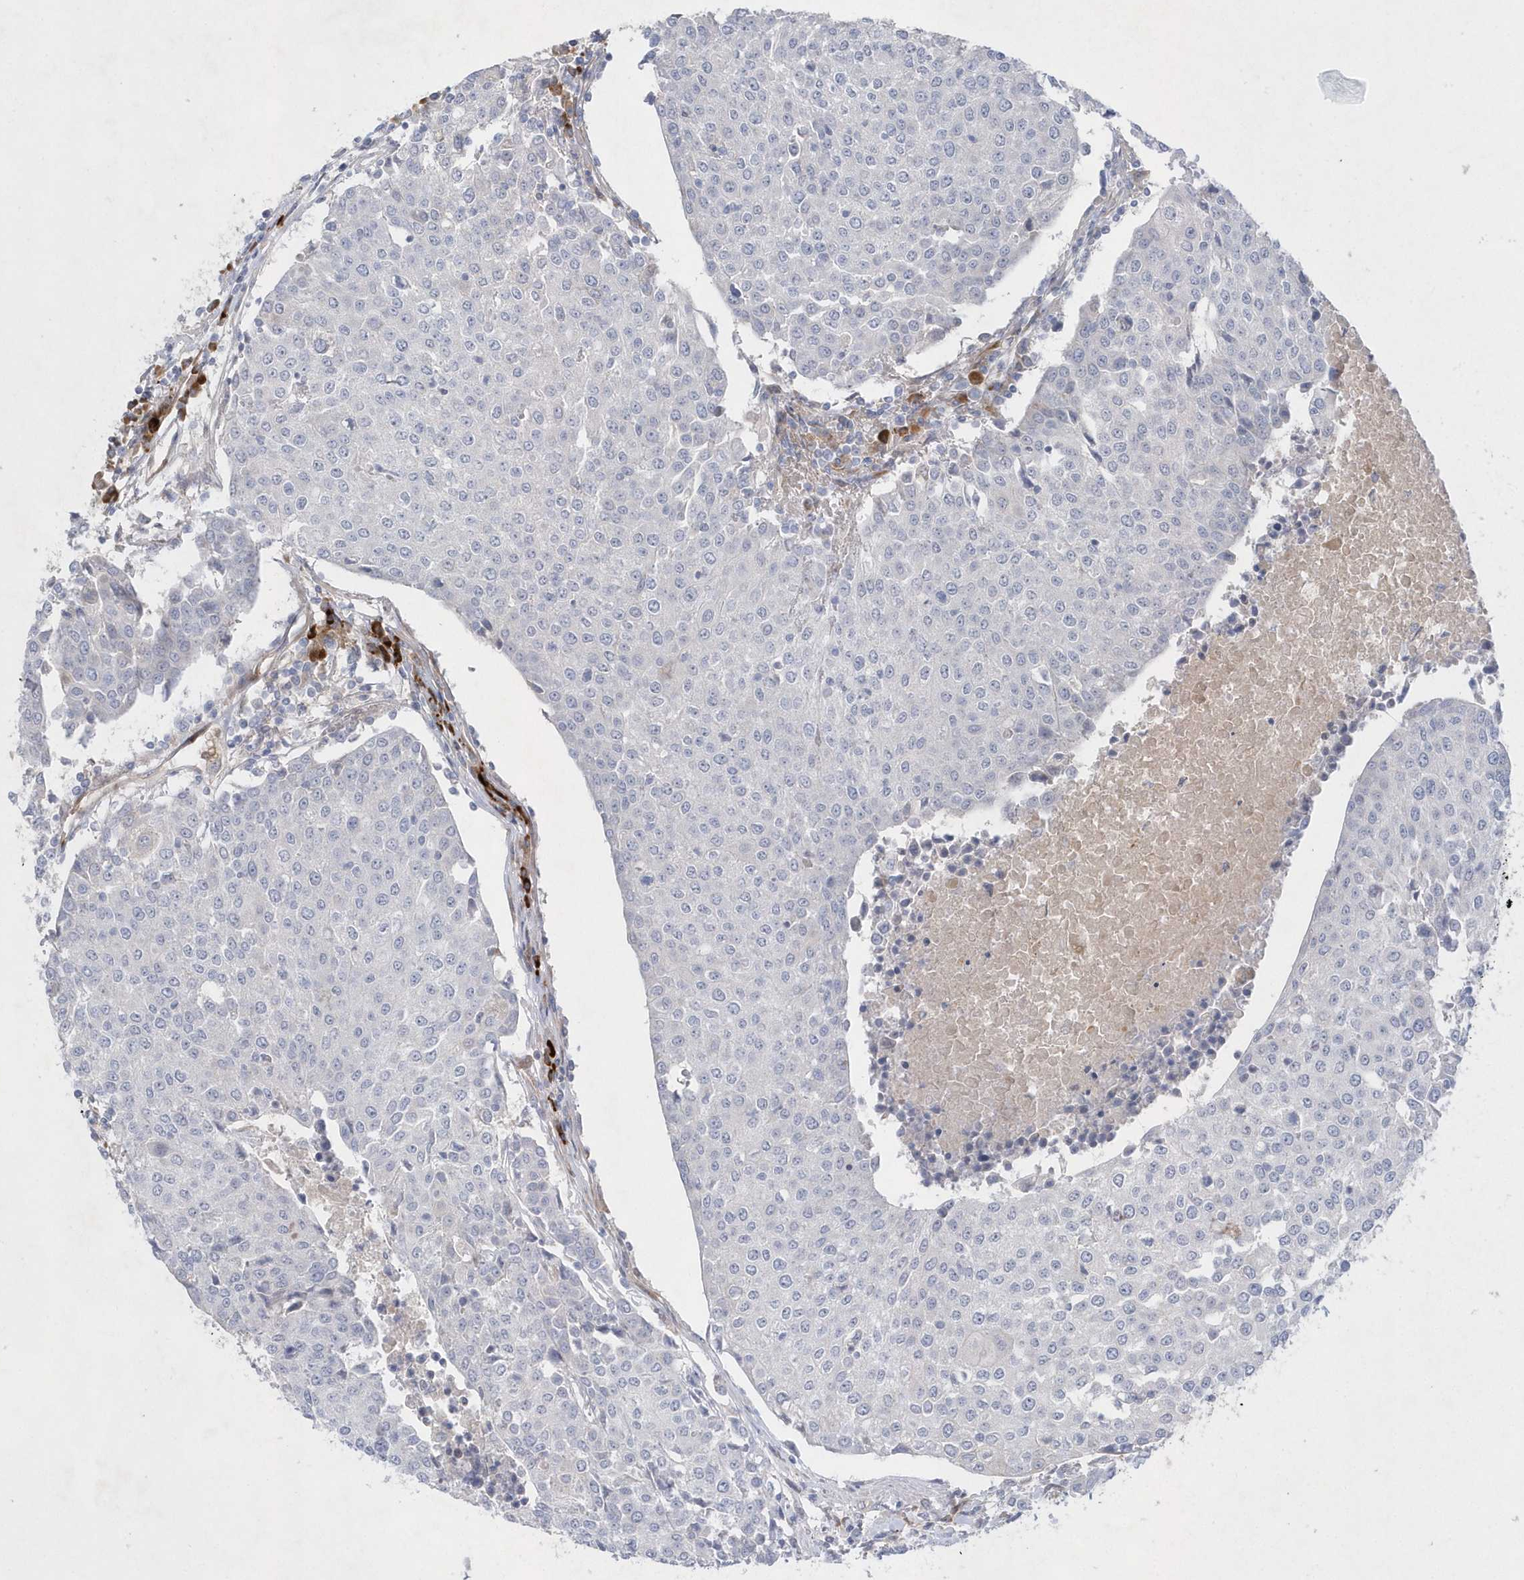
{"staining": {"intensity": "negative", "quantity": "none", "location": "none"}, "tissue": "urothelial cancer", "cell_type": "Tumor cells", "image_type": "cancer", "snomed": [{"axis": "morphology", "description": "Urothelial carcinoma, High grade"}, {"axis": "topography", "description": "Urinary bladder"}], "caption": "An immunohistochemistry (IHC) photomicrograph of urothelial cancer is shown. There is no staining in tumor cells of urothelial cancer.", "gene": "TMEM132B", "patient": {"sex": "female", "age": 85}}